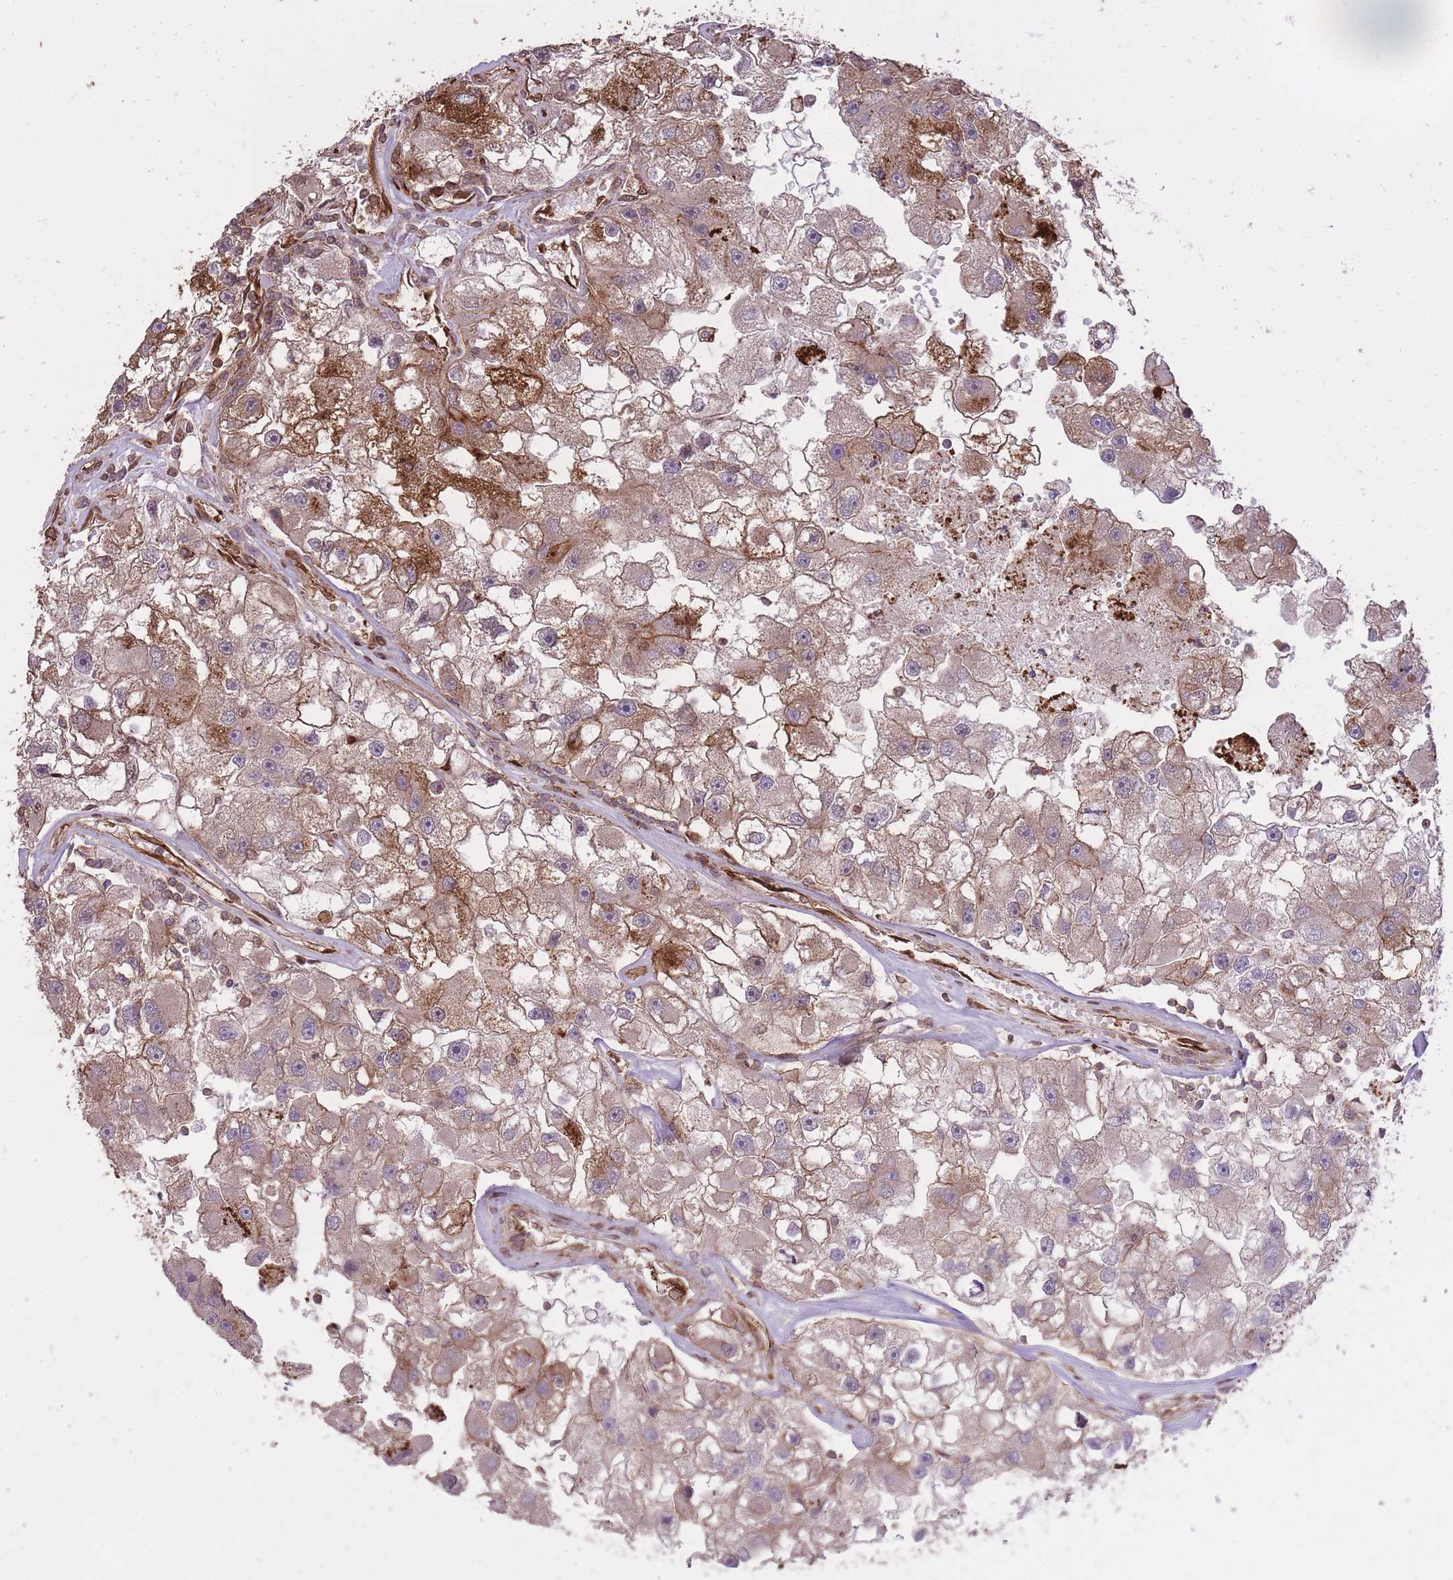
{"staining": {"intensity": "moderate", "quantity": ">75%", "location": "cytoplasmic/membranous"}, "tissue": "renal cancer", "cell_type": "Tumor cells", "image_type": "cancer", "snomed": [{"axis": "morphology", "description": "Adenocarcinoma, NOS"}, {"axis": "topography", "description": "Kidney"}], "caption": "An IHC histopathology image of neoplastic tissue is shown. Protein staining in brown highlights moderate cytoplasmic/membranous positivity in renal cancer within tumor cells. (IHC, brightfield microscopy, high magnification).", "gene": "PLD1", "patient": {"sex": "male", "age": 63}}